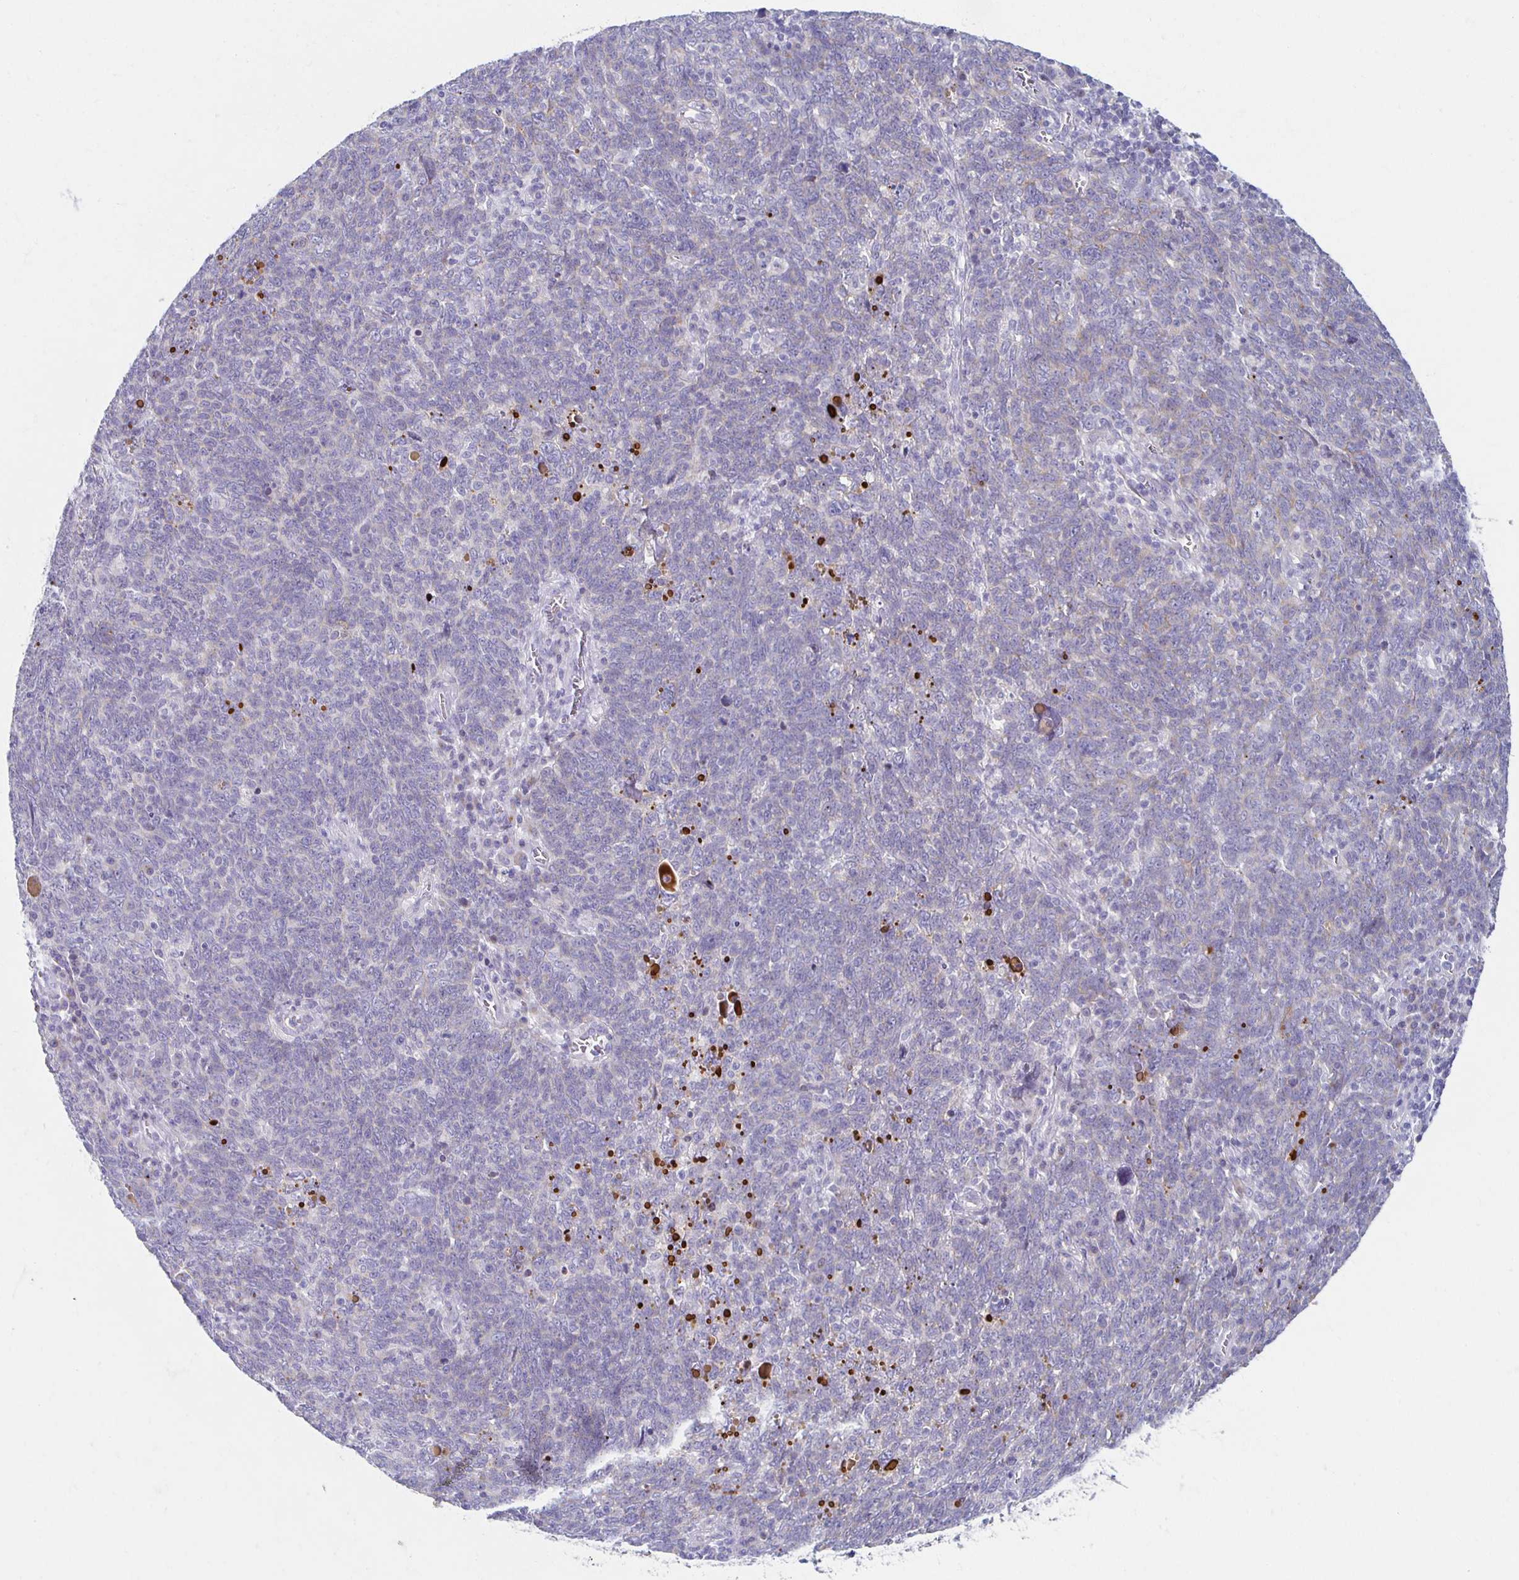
{"staining": {"intensity": "negative", "quantity": "none", "location": "none"}, "tissue": "lung cancer", "cell_type": "Tumor cells", "image_type": "cancer", "snomed": [{"axis": "morphology", "description": "Squamous cell carcinoma, NOS"}, {"axis": "topography", "description": "Lung"}], "caption": "There is no significant positivity in tumor cells of squamous cell carcinoma (lung).", "gene": "TEX44", "patient": {"sex": "female", "age": 72}}